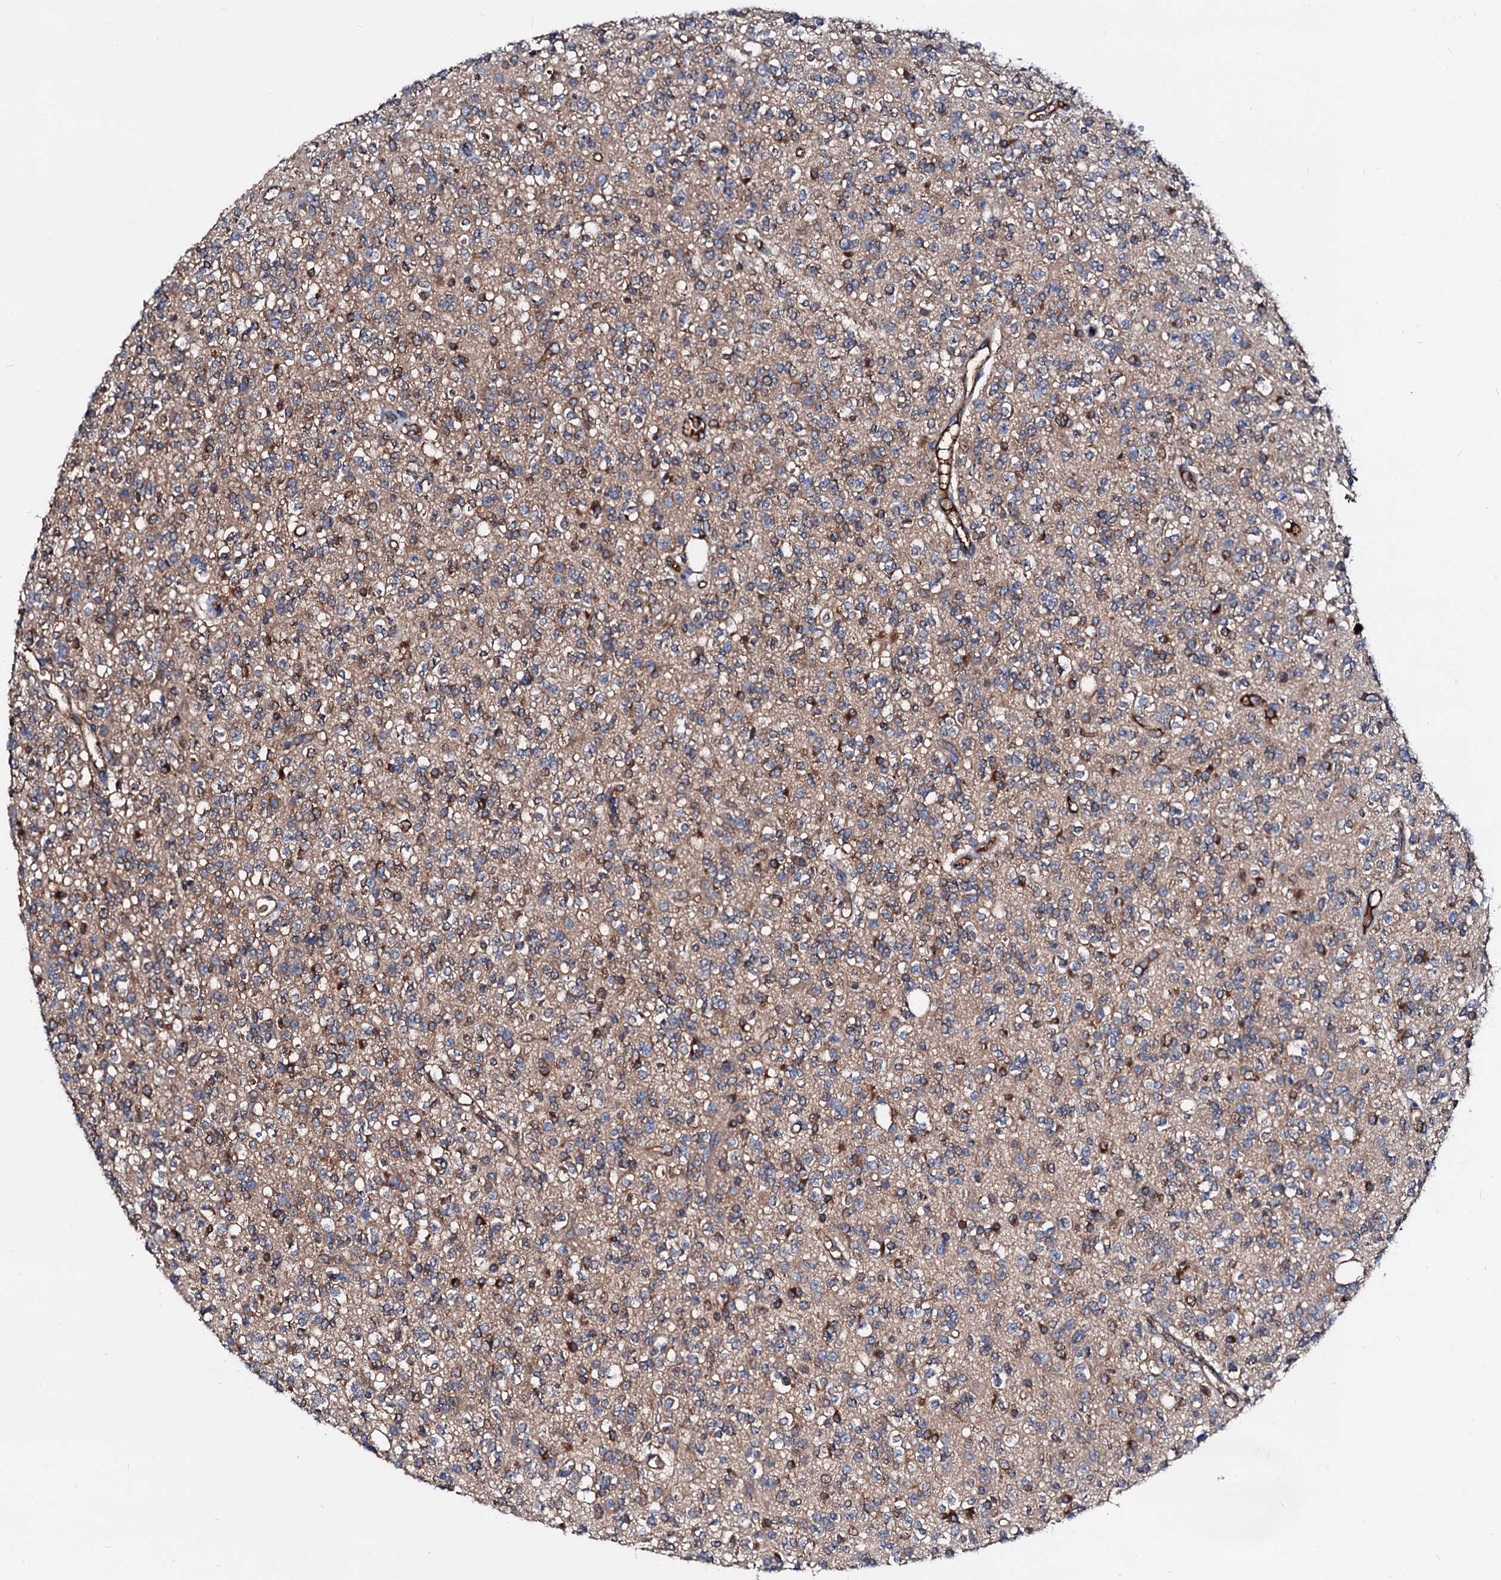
{"staining": {"intensity": "weak", "quantity": "25%-75%", "location": "cytoplasmic/membranous"}, "tissue": "glioma", "cell_type": "Tumor cells", "image_type": "cancer", "snomed": [{"axis": "morphology", "description": "Glioma, malignant, High grade"}, {"axis": "topography", "description": "Brain"}], "caption": "A brown stain shows weak cytoplasmic/membranous expression of a protein in malignant glioma (high-grade) tumor cells.", "gene": "CSKMT", "patient": {"sex": "male", "age": 34}}